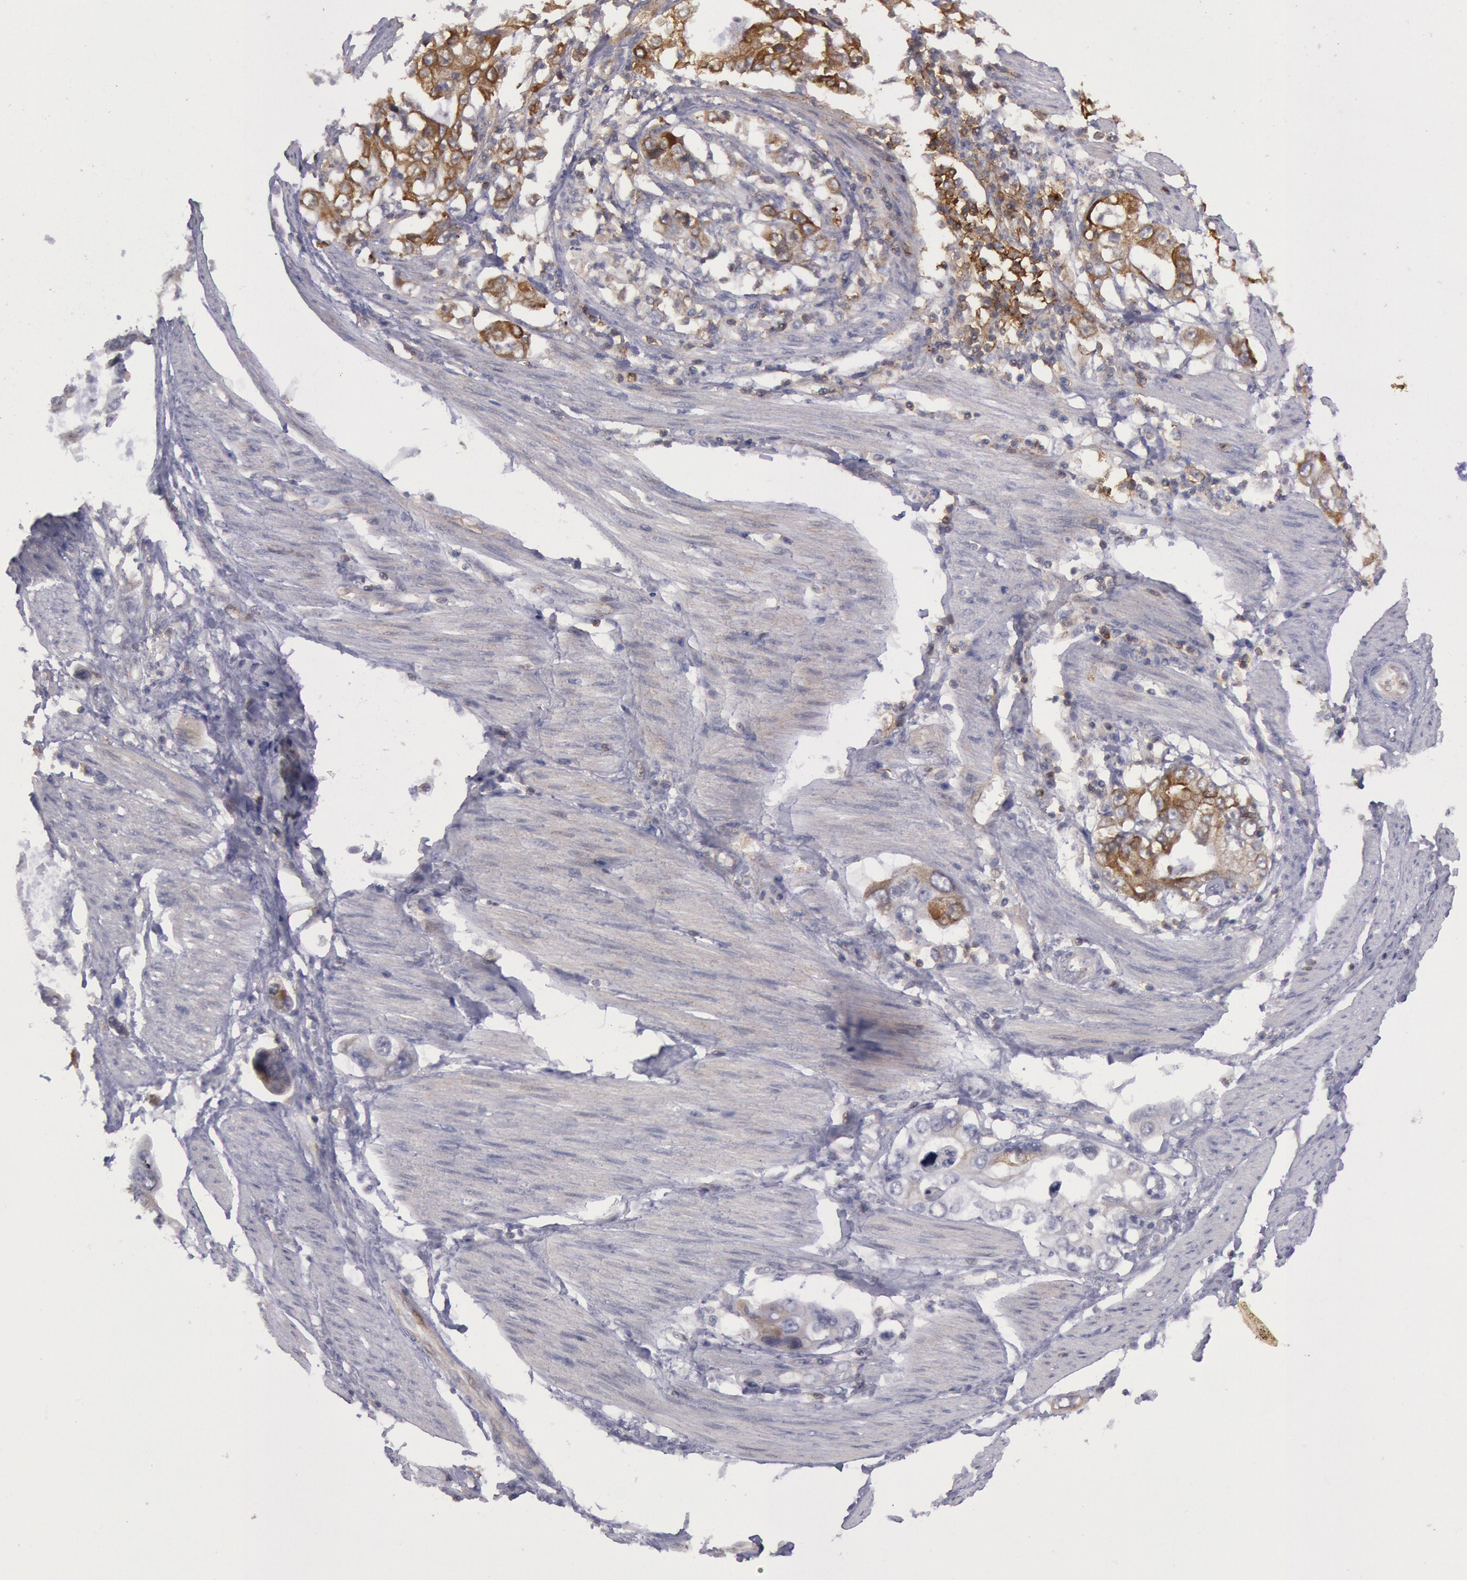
{"staining": {"intensity": "strong", "quantity": "25%-75%", "location": "cytoplasmic/membranous"}, "tissue": "stomach cancer", "cell_type": "Tumor cells", "image_type": "cancer", "snomed": [{"axis": "morphology", "description": "Adenocarcinoma, NOS"}, {"axis": "topography", "description": "Pancreas"}, {"axis": "topography", "description": "Stomach, upper"}], "caption": "There is high levels of strong cytoplasmic/membranous staining in tumor cells of stomach adenocarcinoma, as demonstrated by immunohistochemical staining (brown color).", "gene": "TRIB2", "patient": {"sex": "male", "age": 77}}